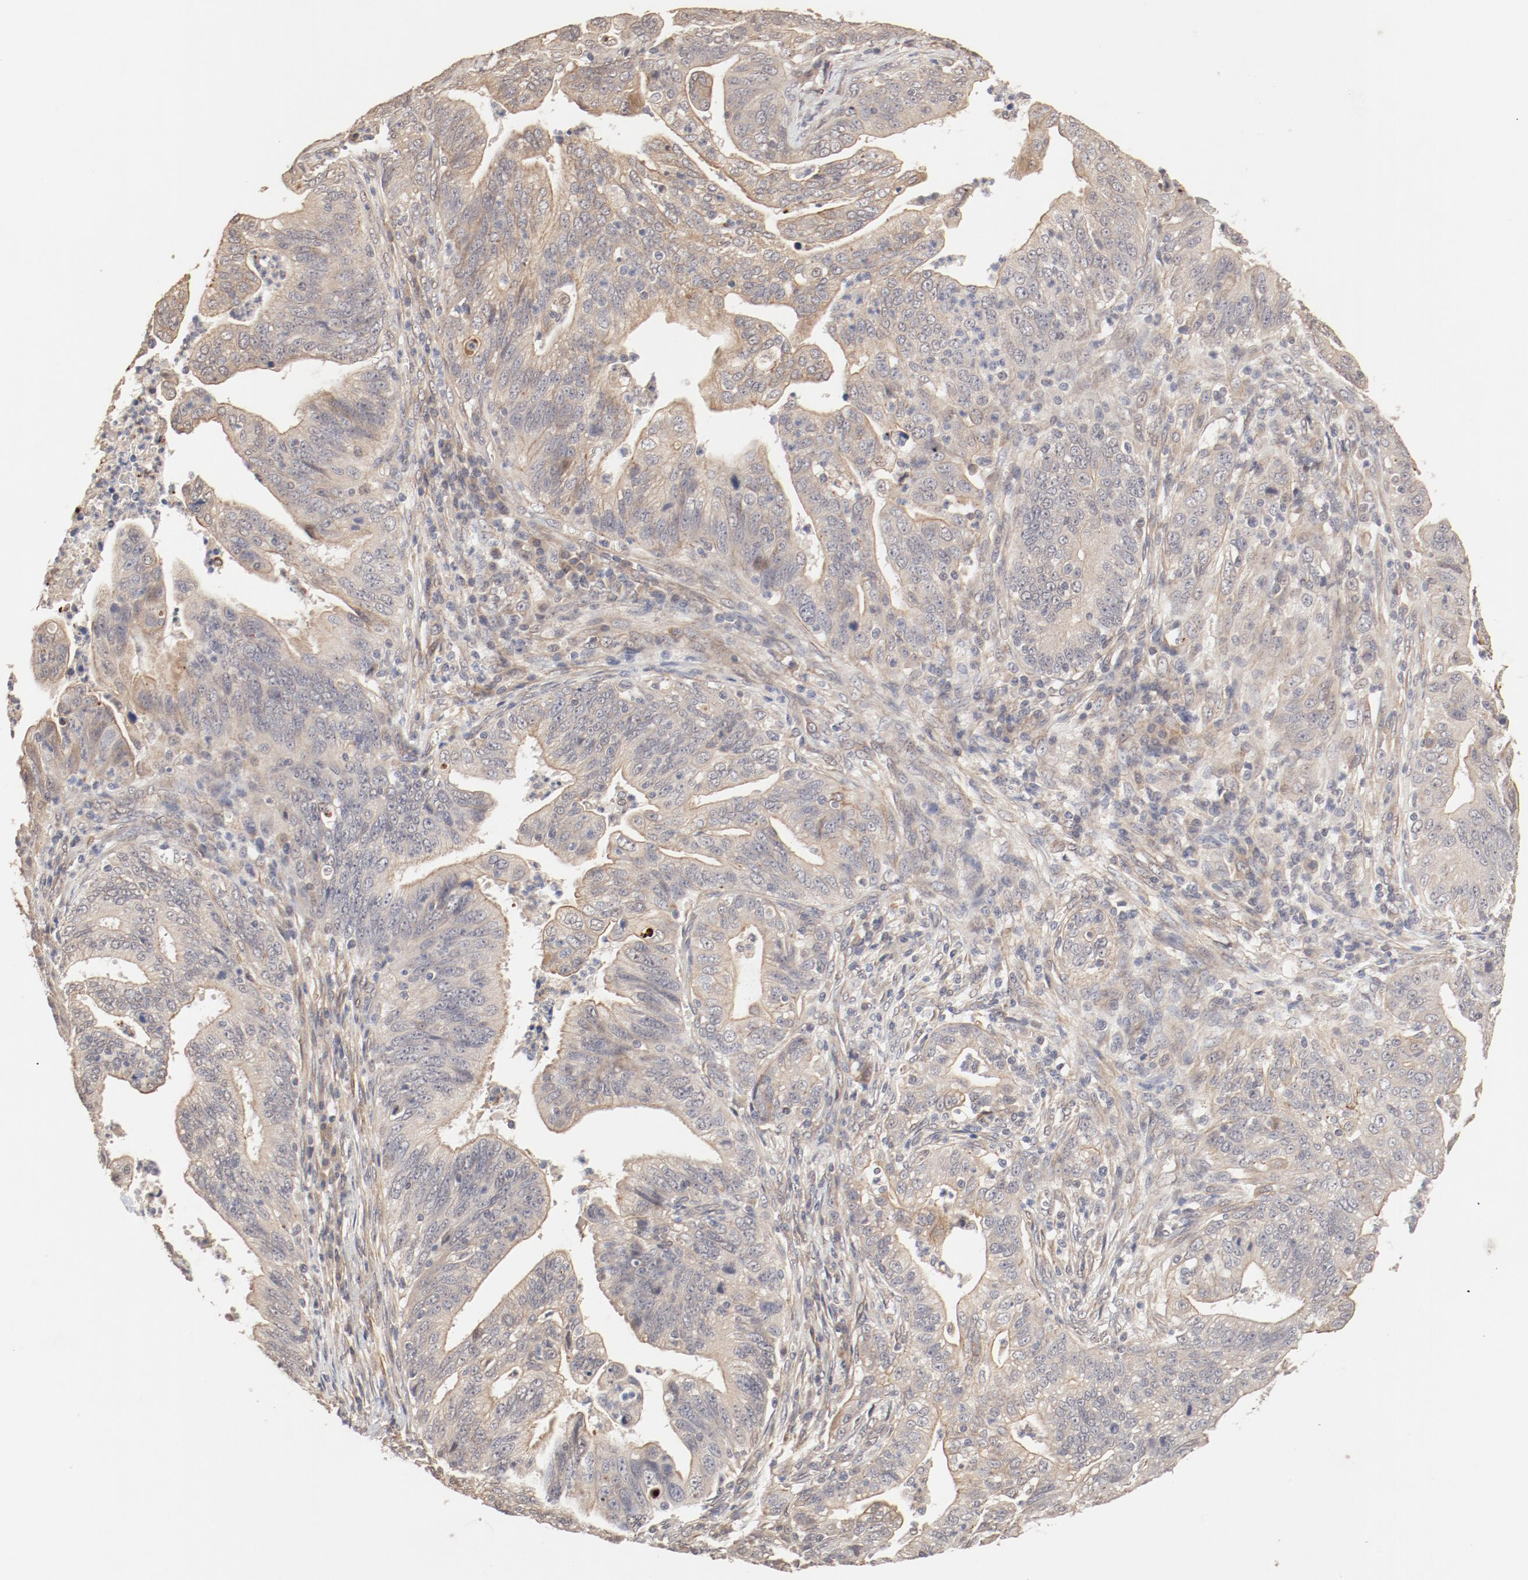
{"staining": {"intensity": "moderate", "quantity": ">75%", "location": "cytoplasmic/membranous"}, "tissue": "stomach cancer", "cell_type": "Tumor cells", "image_type": "cancer", "snomed": [{"axis": "morphology", "description": "Adenocarcinoma, NOS"}, {"axis": "topography", "description": "Stomach, upper"}], "caption": "Adenocarcinoma (stomach) stained for a protein (brown) reveals moderate cytoplasmic/membranous positive expression in approximately >75% of tumor cells.", "gene": "IL3RA", "patient": {"sex": "female", "age": 50}}